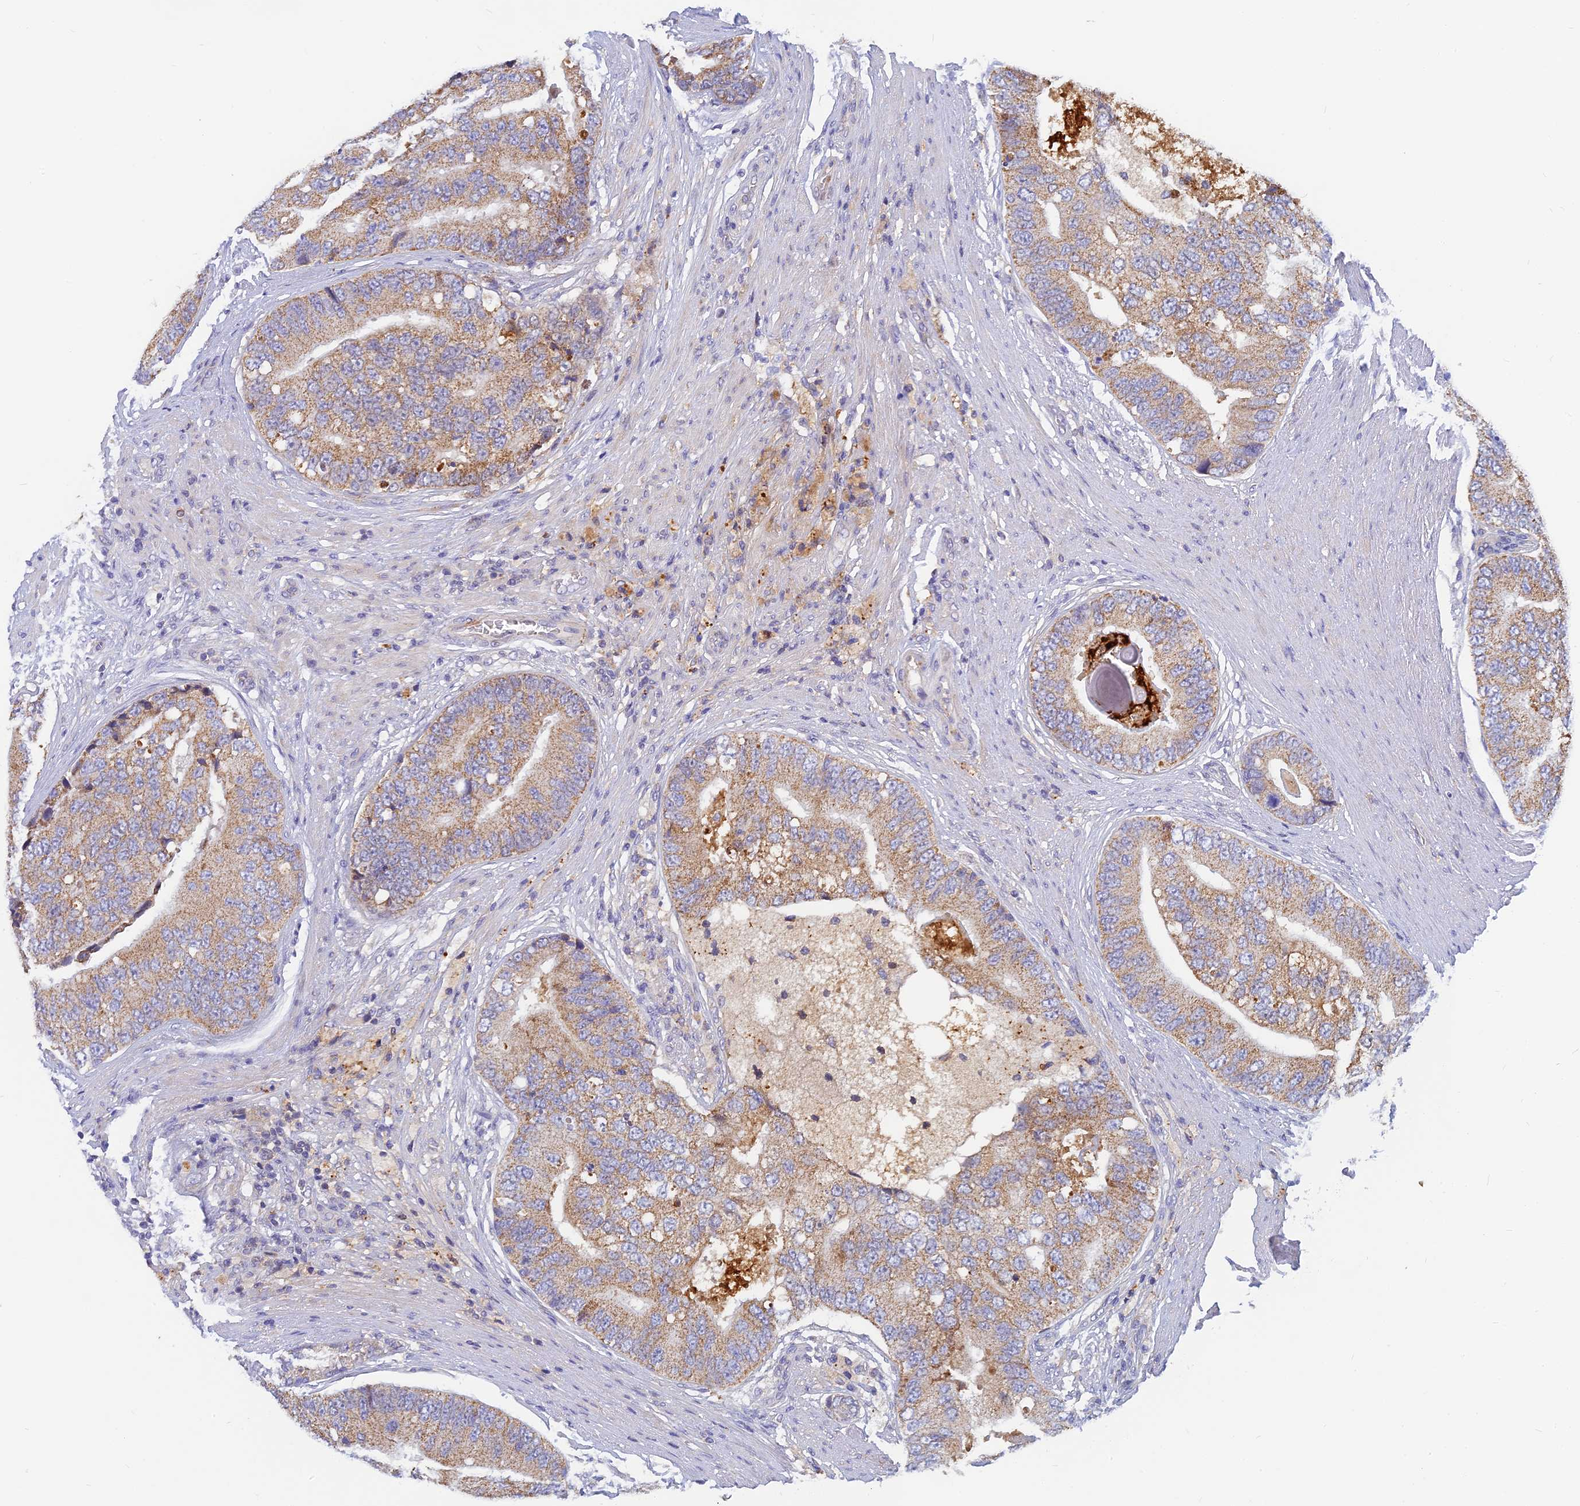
{"staining": {"intensity": "moderate", "quantity": ">75%", "location": "cytoplasmic/membranous"}, "tissue": "prostate cancer", "cell_type": "Tumor cells", "image_type": "cancer", "snomed": [{"axis": "morphology", "description": "Adenocarcinoma, High grade"}, {"axis": "topography", "description": "Prostate"}], "caption": "Immunohistochemical staining of human prostate cancer displays medium levels of moderate cytoplasmic/membranous staining in about >75% of tumor cells. (Stains: DAB (3,3'-diaminobenzidine) in brown, nuclei in blue, Microscopy: brightfield microscopy at high magnification).", "gene": "CACNA1B", "patient": {"sex": "male", "age": 70}}